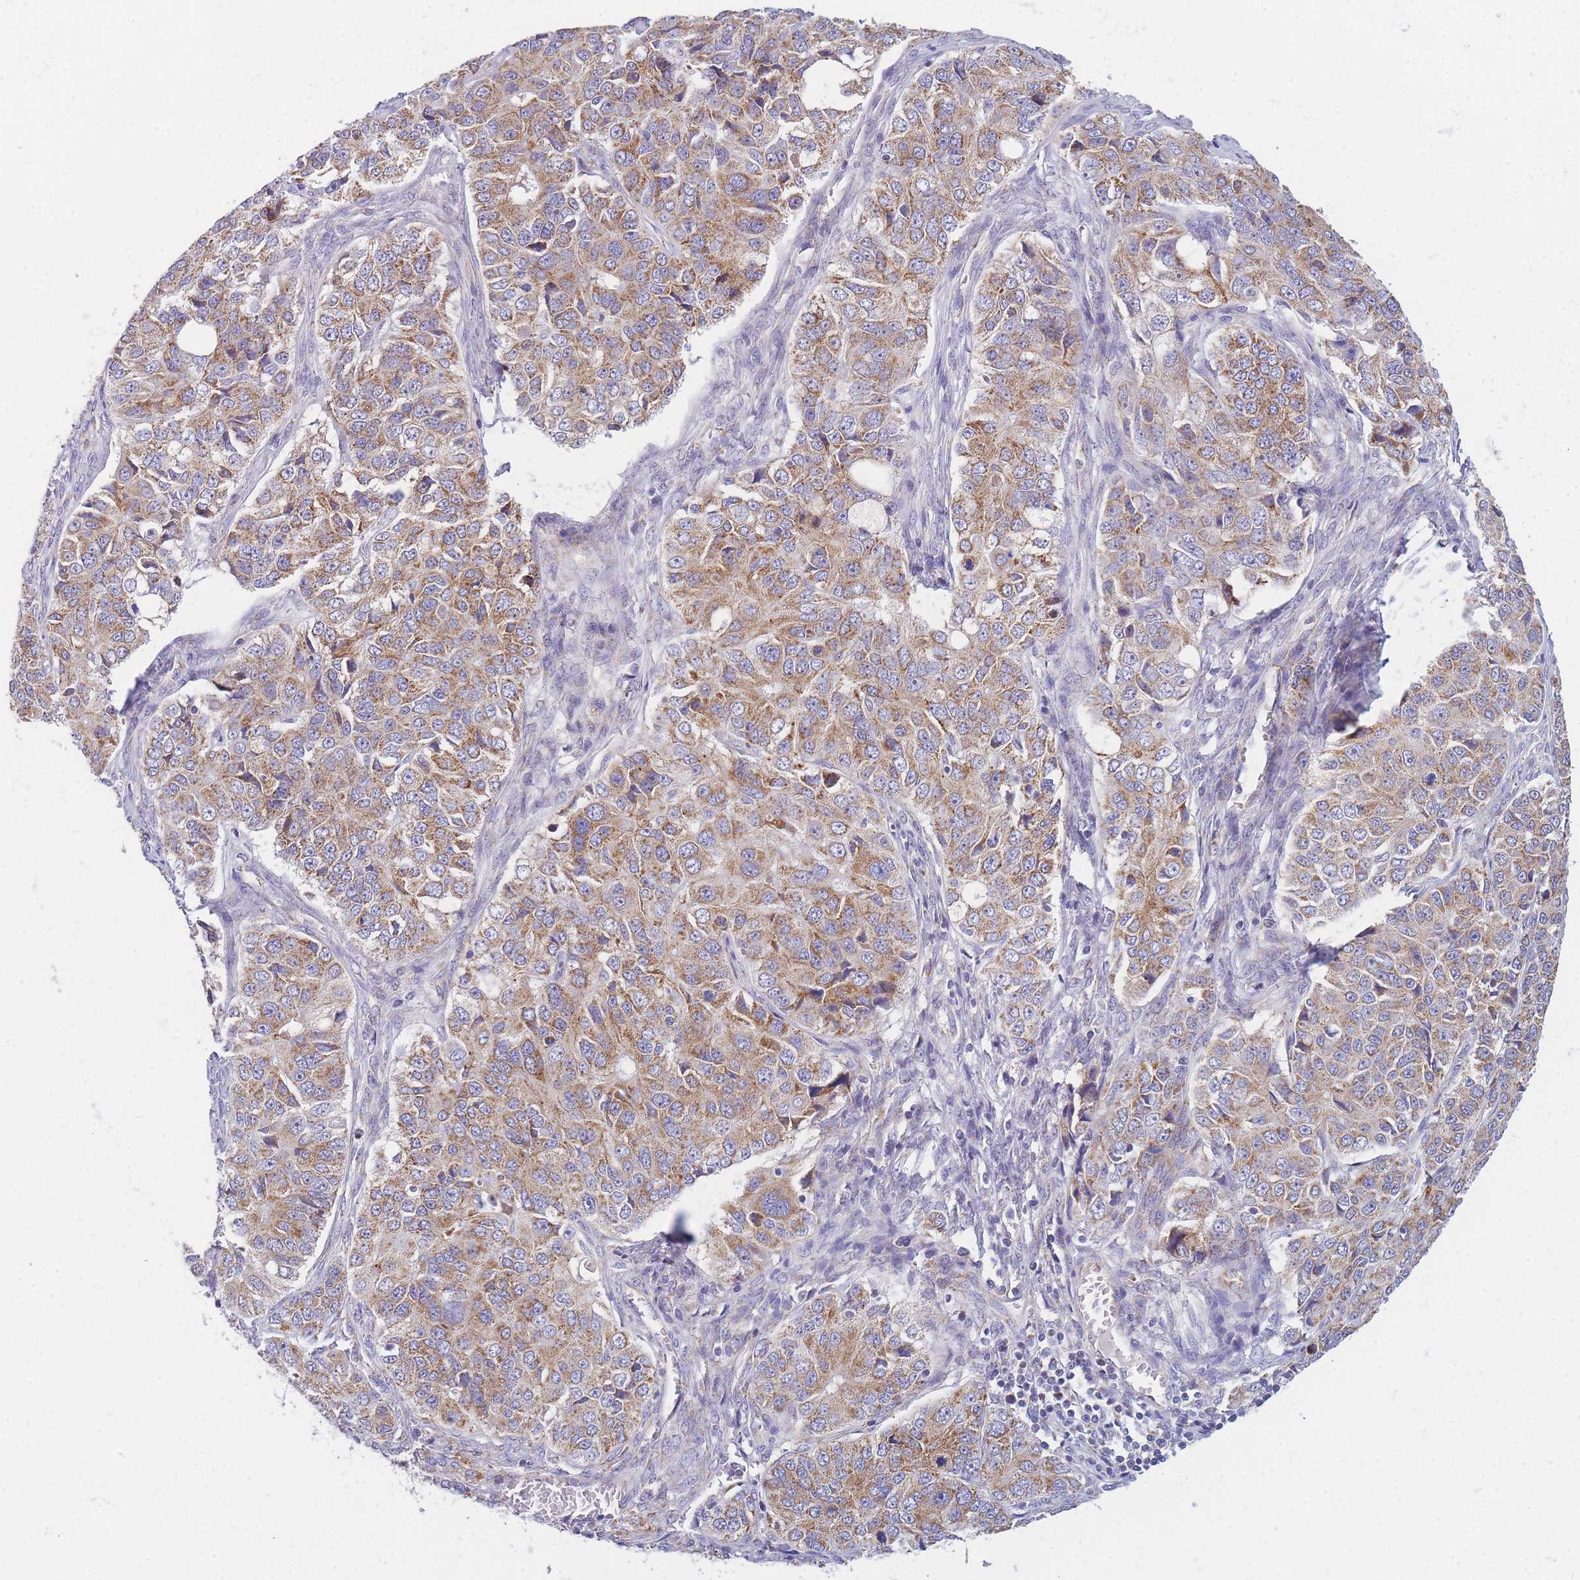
{"staining": {"intensity": "moderate", "quantity": ">75%", "location": "cytoplasmic/membranous"}, "tissue": "ovarian cancer", "cell_type": "Tumor cells", "image_type": "cancer", "snomed": [{"axis": "morphology", "description": "Carcinoma, endometroid"}, {"axis": "topography", "description": "Ovary"}], "caption": "High-magnification brightfield microscopy of endometroid carcinoma (ovarian) stained with DAB (3,3'-diaminobenzidine) (brown) and counterstained with hematoxylin (blue). tumor cells exhibit moderate cytoplasmic/membranous positivity is seen in about>75% of cells.", "gene": "MRPS11", "patient": {"sex": "female", "age": 51}}